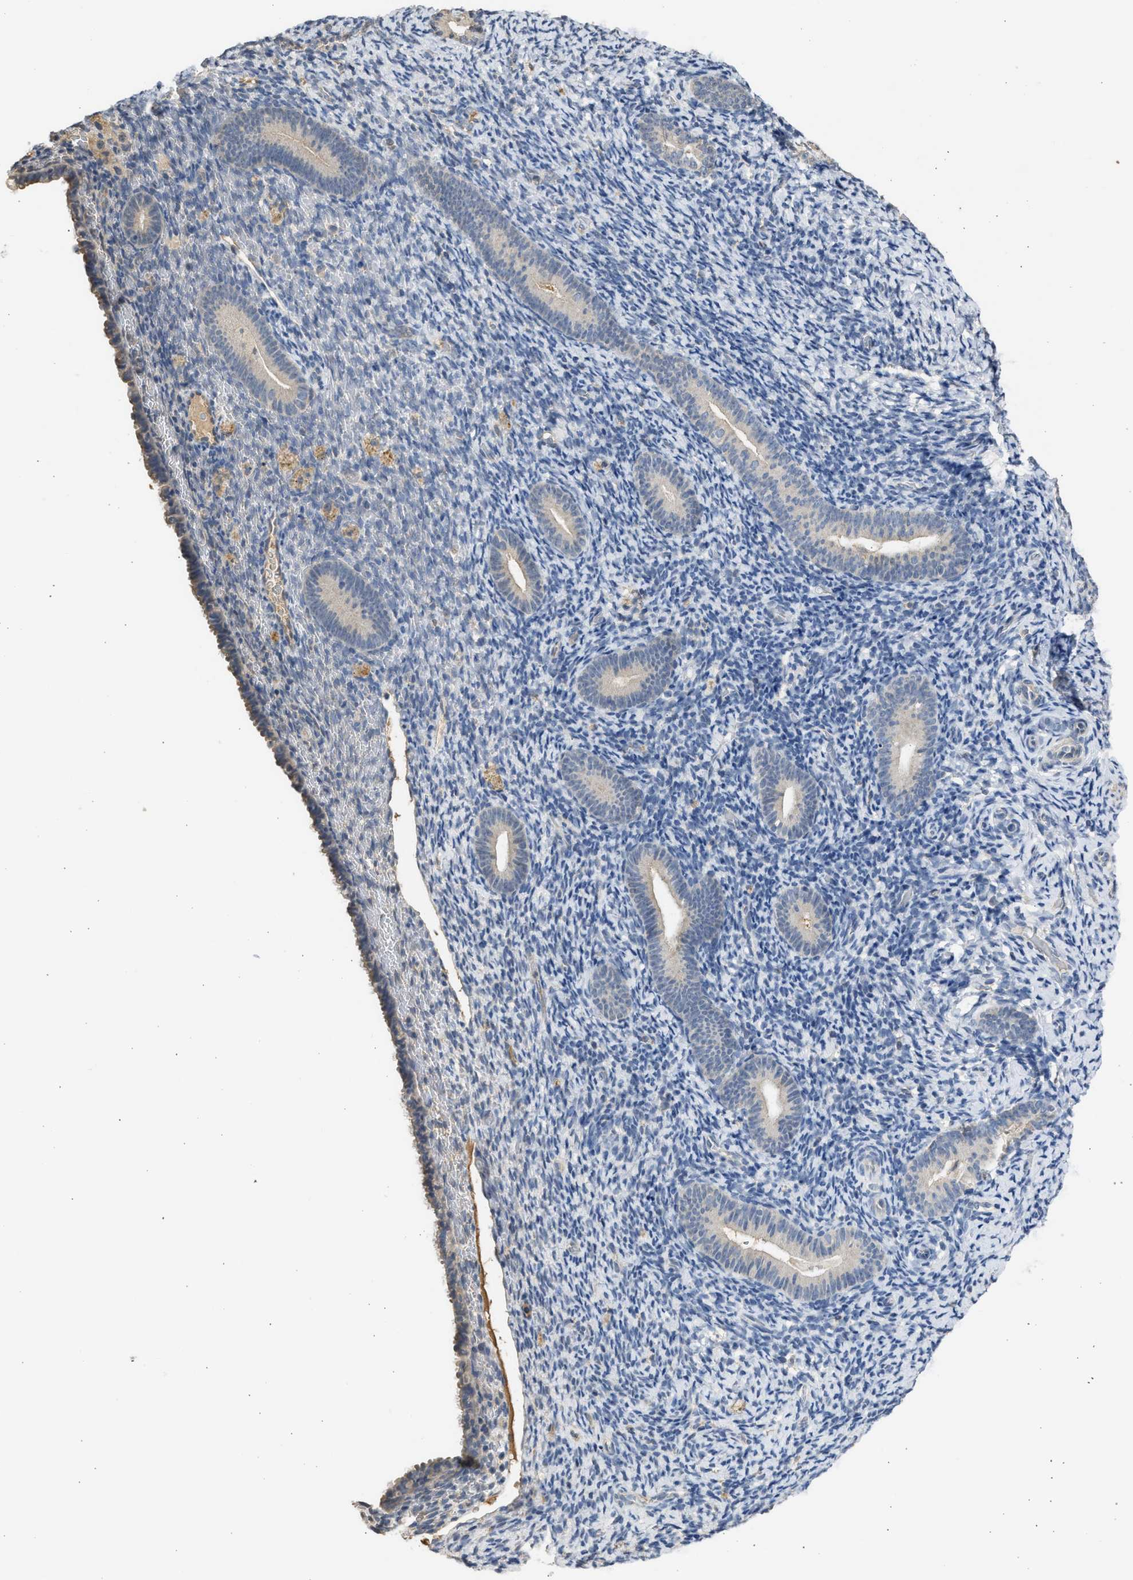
{"staining": {"intensity": "negative", "quantity": "none", "location": "none"}, "tissue": "endometrium", "cell_type": "Cells in endometrial stroma", "image_type": "normal", "snomed": [{"axis": "morphology", "description": "Normal tissue, NOS"}, {"axis": "topography", "description": "Endometrium"}], "caption": "Endometrium stained for a protein using immunohistochemistry reveals no positivity cells in endometrial stroma.", "gene": "SULT2A1", "patient": {"sex": "female", "age": 51}}